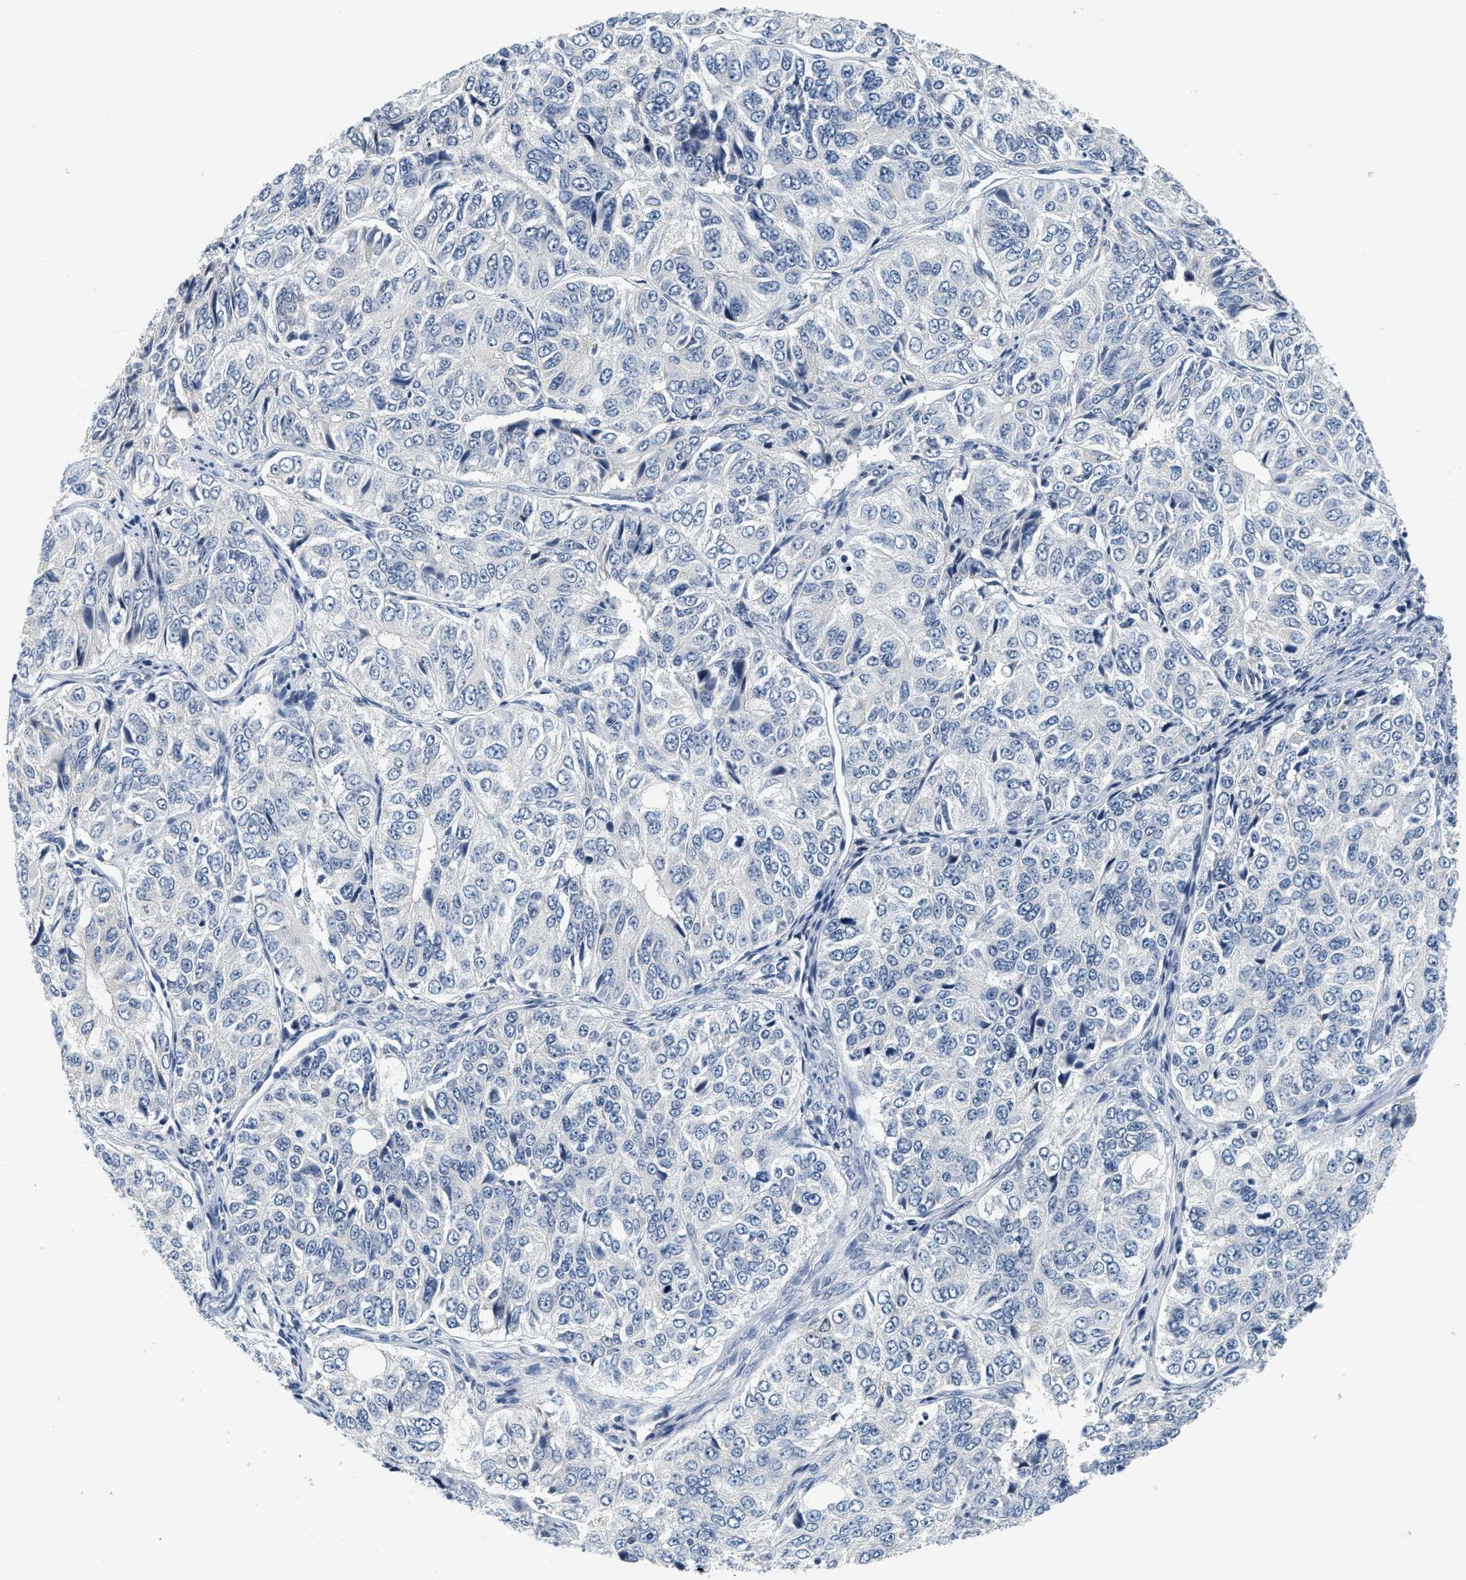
{"staining": {"intensity": "negative", "quantity": "none", "location": "none"}, "tissue": "ovarian cancer", "cell_type": "Tumor cells", "image_type": "cancer", "snomed": [{"axis": "morphology", "description": "Carcinoma, endometroid"}, {"axis": "topography", "description": "Ovary"}], "caption": "This is an immunohistochemistry (IHC) photomicrograph of human ovarian cancer (endometroid carcinoma). There is no staining in tumor cells.", "gene": "MZF1", "patient": {"sex": "female", "age": 51}}